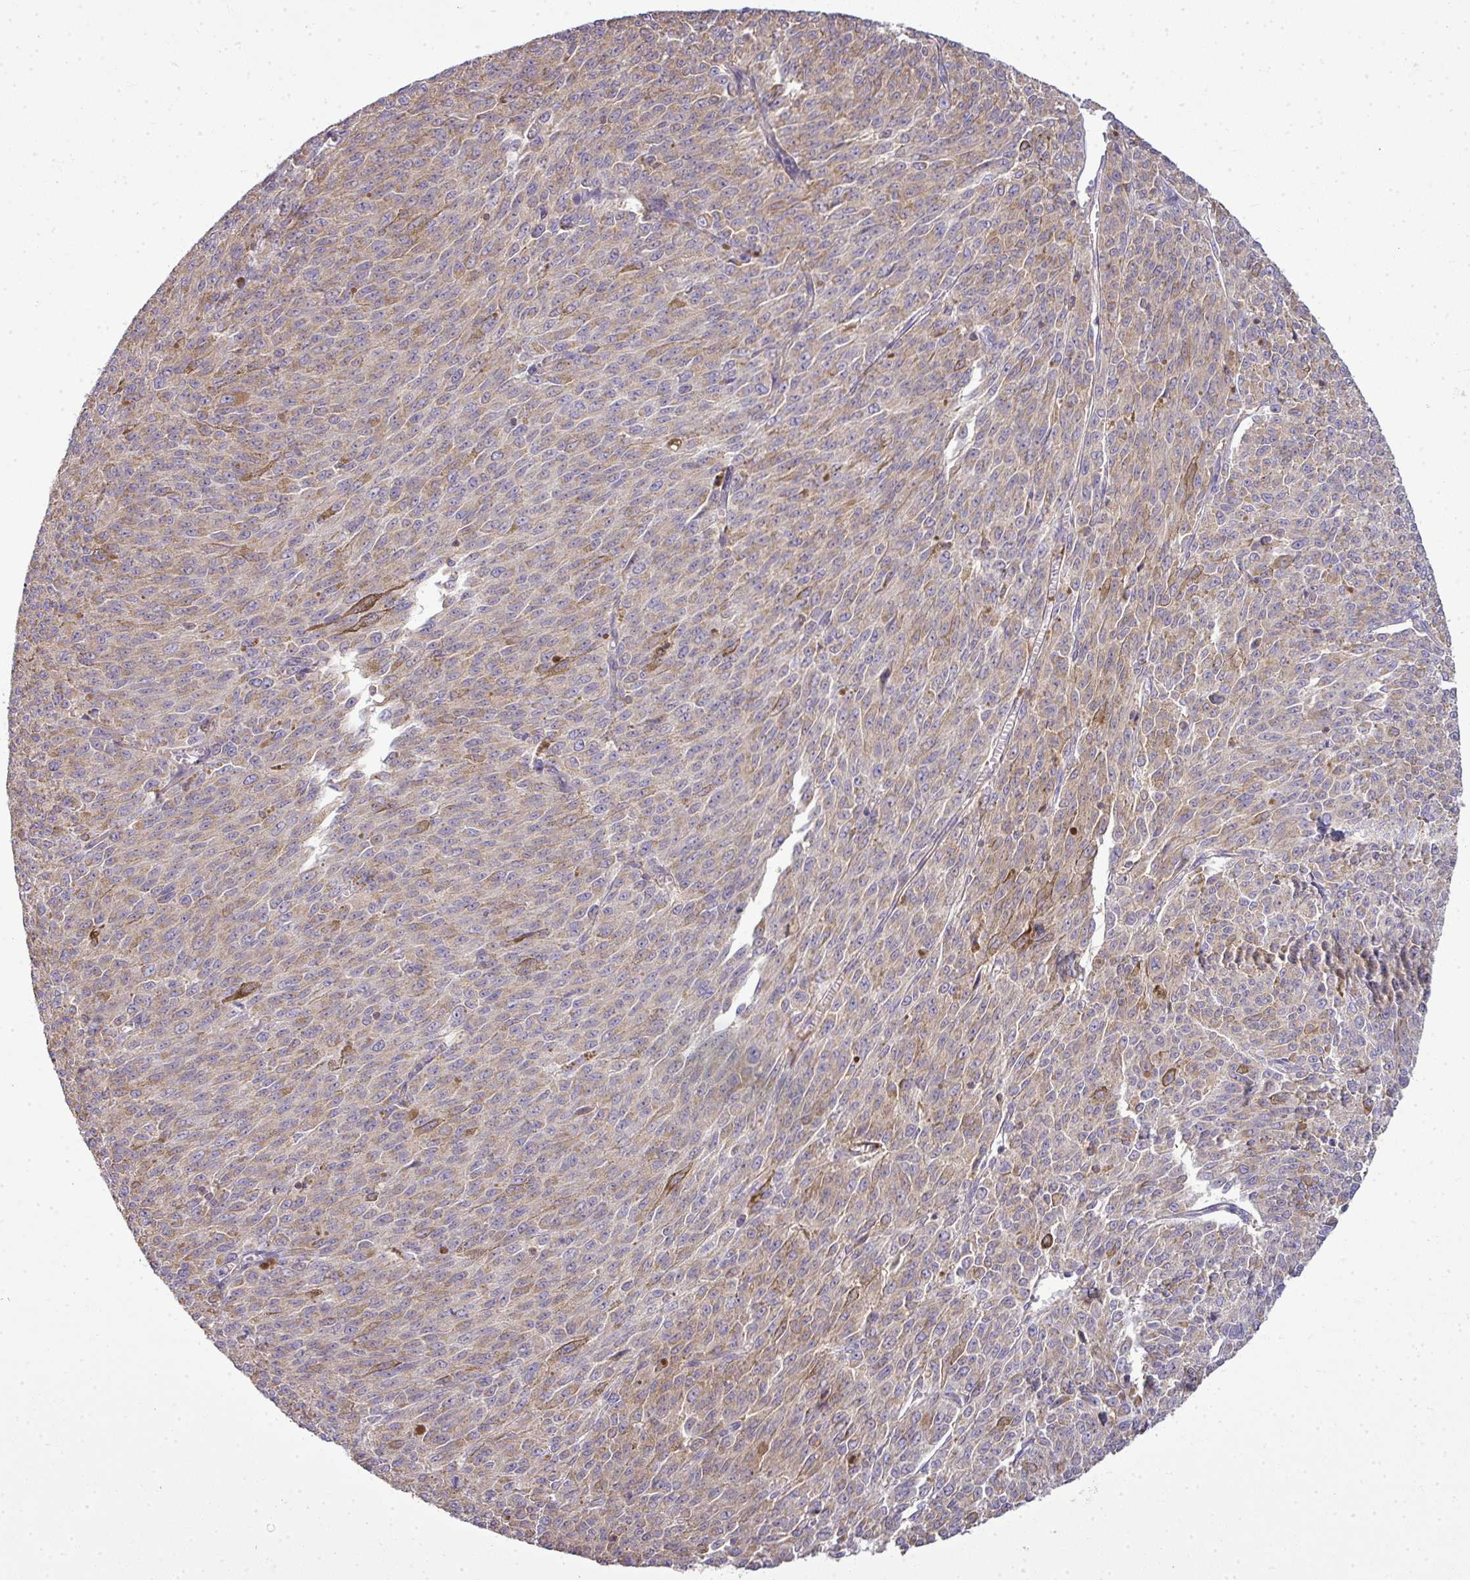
{"staining": {"intensity": "moderate", "quantity": "25%-75%", "location": "cytoplasmic/membranous"}, "tissue": "melanoma", "cell_type": "Tumor cells", "image_type": "cancer", "snomed": [{"axis": "morphology", "description": "Malignant melanoma, NOS"}, {"axis": "topography", "description": "Skin"}], "caption": "IHC staining of malignant melanoma, which exhibits medium levels of moderate cytoplasmic/membranous positivity in about 25%-75% of tumor cells indicating moderate cytoplasmic/membranous protein positivity. The staining was performed using DAB (brown) for protein detection and nuclei were counterstained in hematoxylin (blue).", "gene": "STAT5A", "patient": {"sex": "female", "age": 52}}